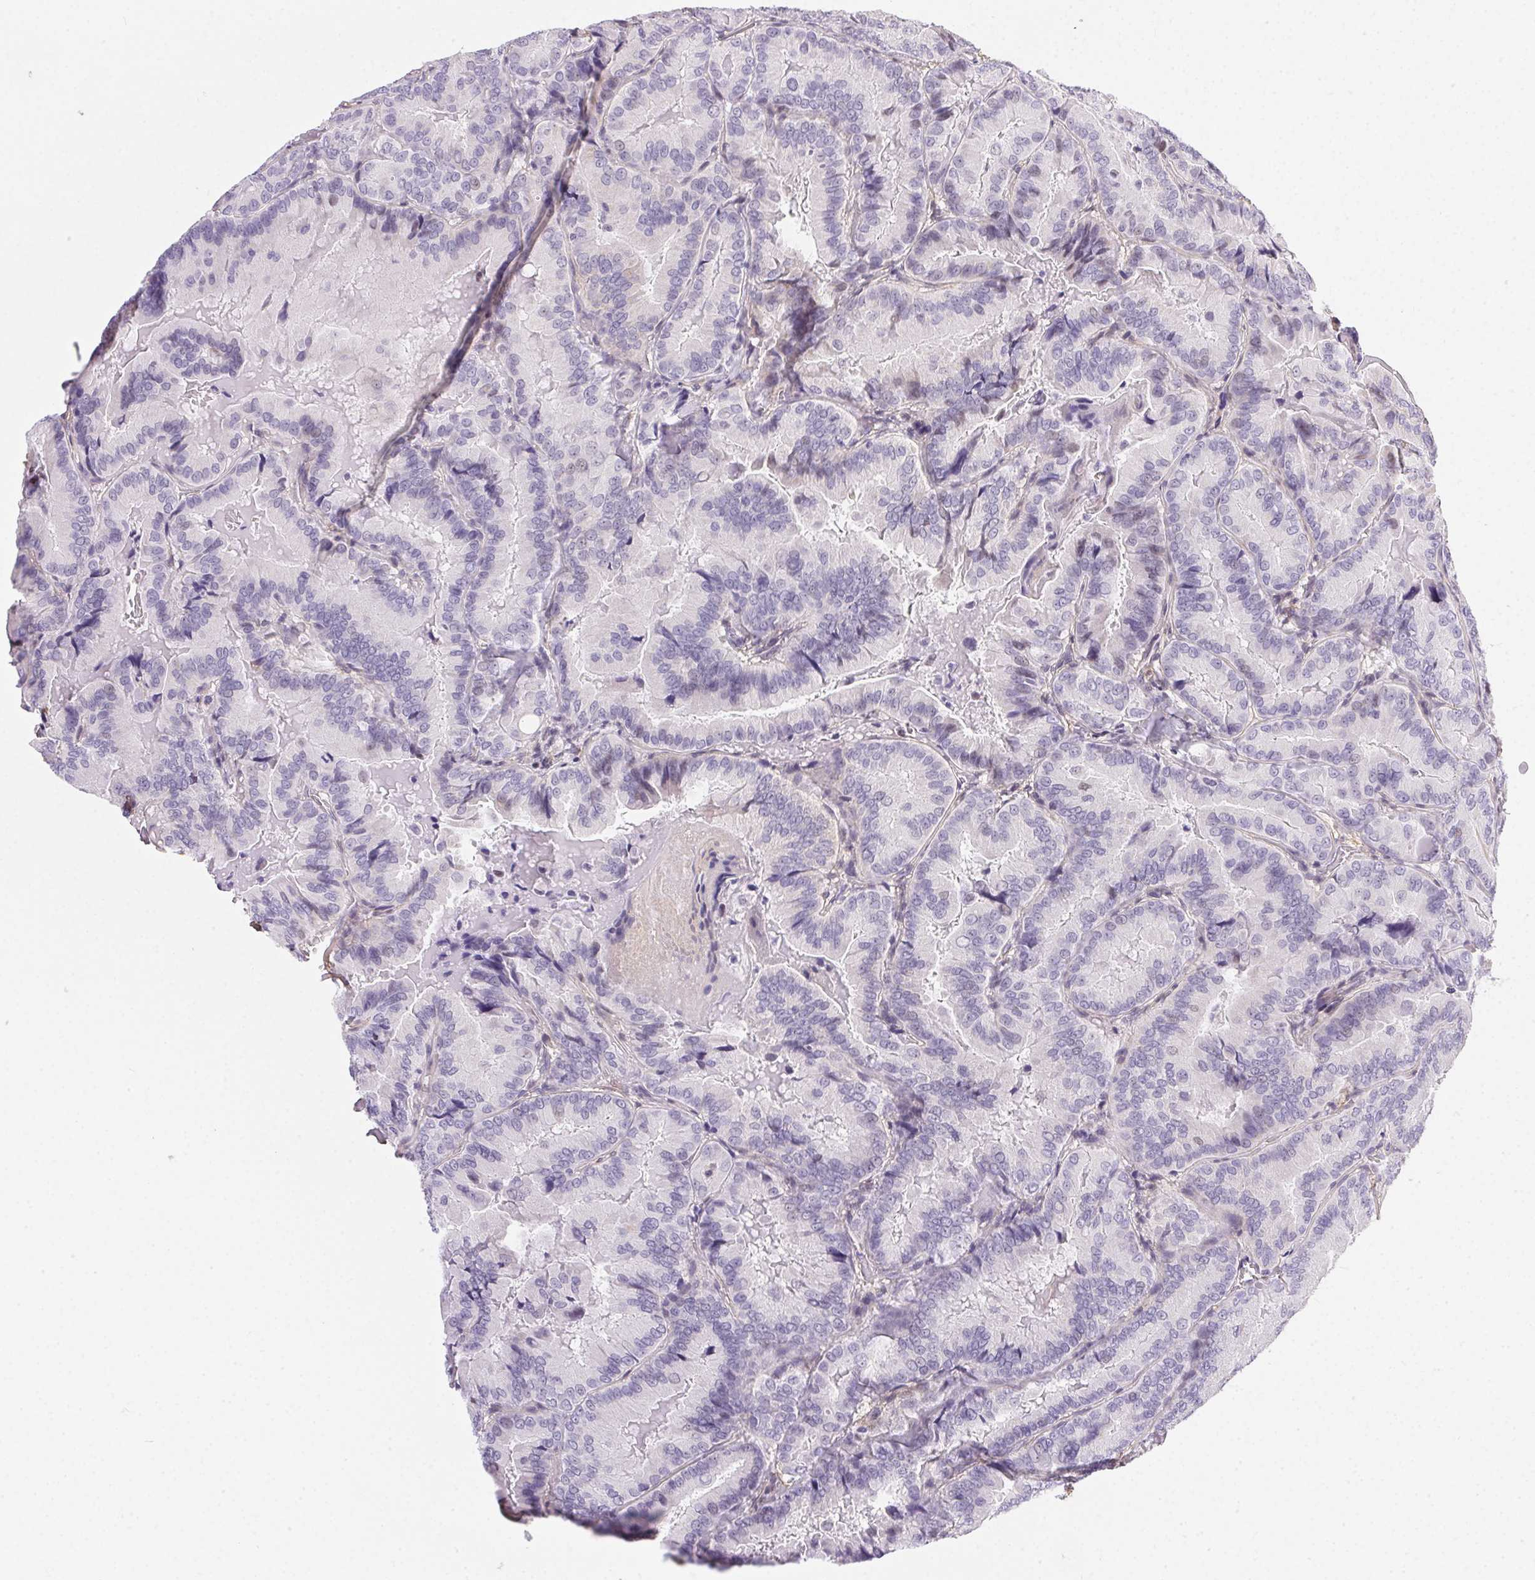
{"staining": {"intensity": "negative", "quantity": "none", "location": "none"}, "tissue": "thyroid cancer", "cell_type": "Tumor cells", "image_type": "cancer", "snomed": [{"axis": "morphology", "description": "Papillary adenocarcinoma, NOS"}, {"axis": "topography", "description": "Thyroid gland"}], "caption": "The histopathology image reveals no significant positivity in tumor cells of thyroid papillary adenocarcinoma.", "gene": "PDZD2", "patient": {"sex": "male", "age": 61}}